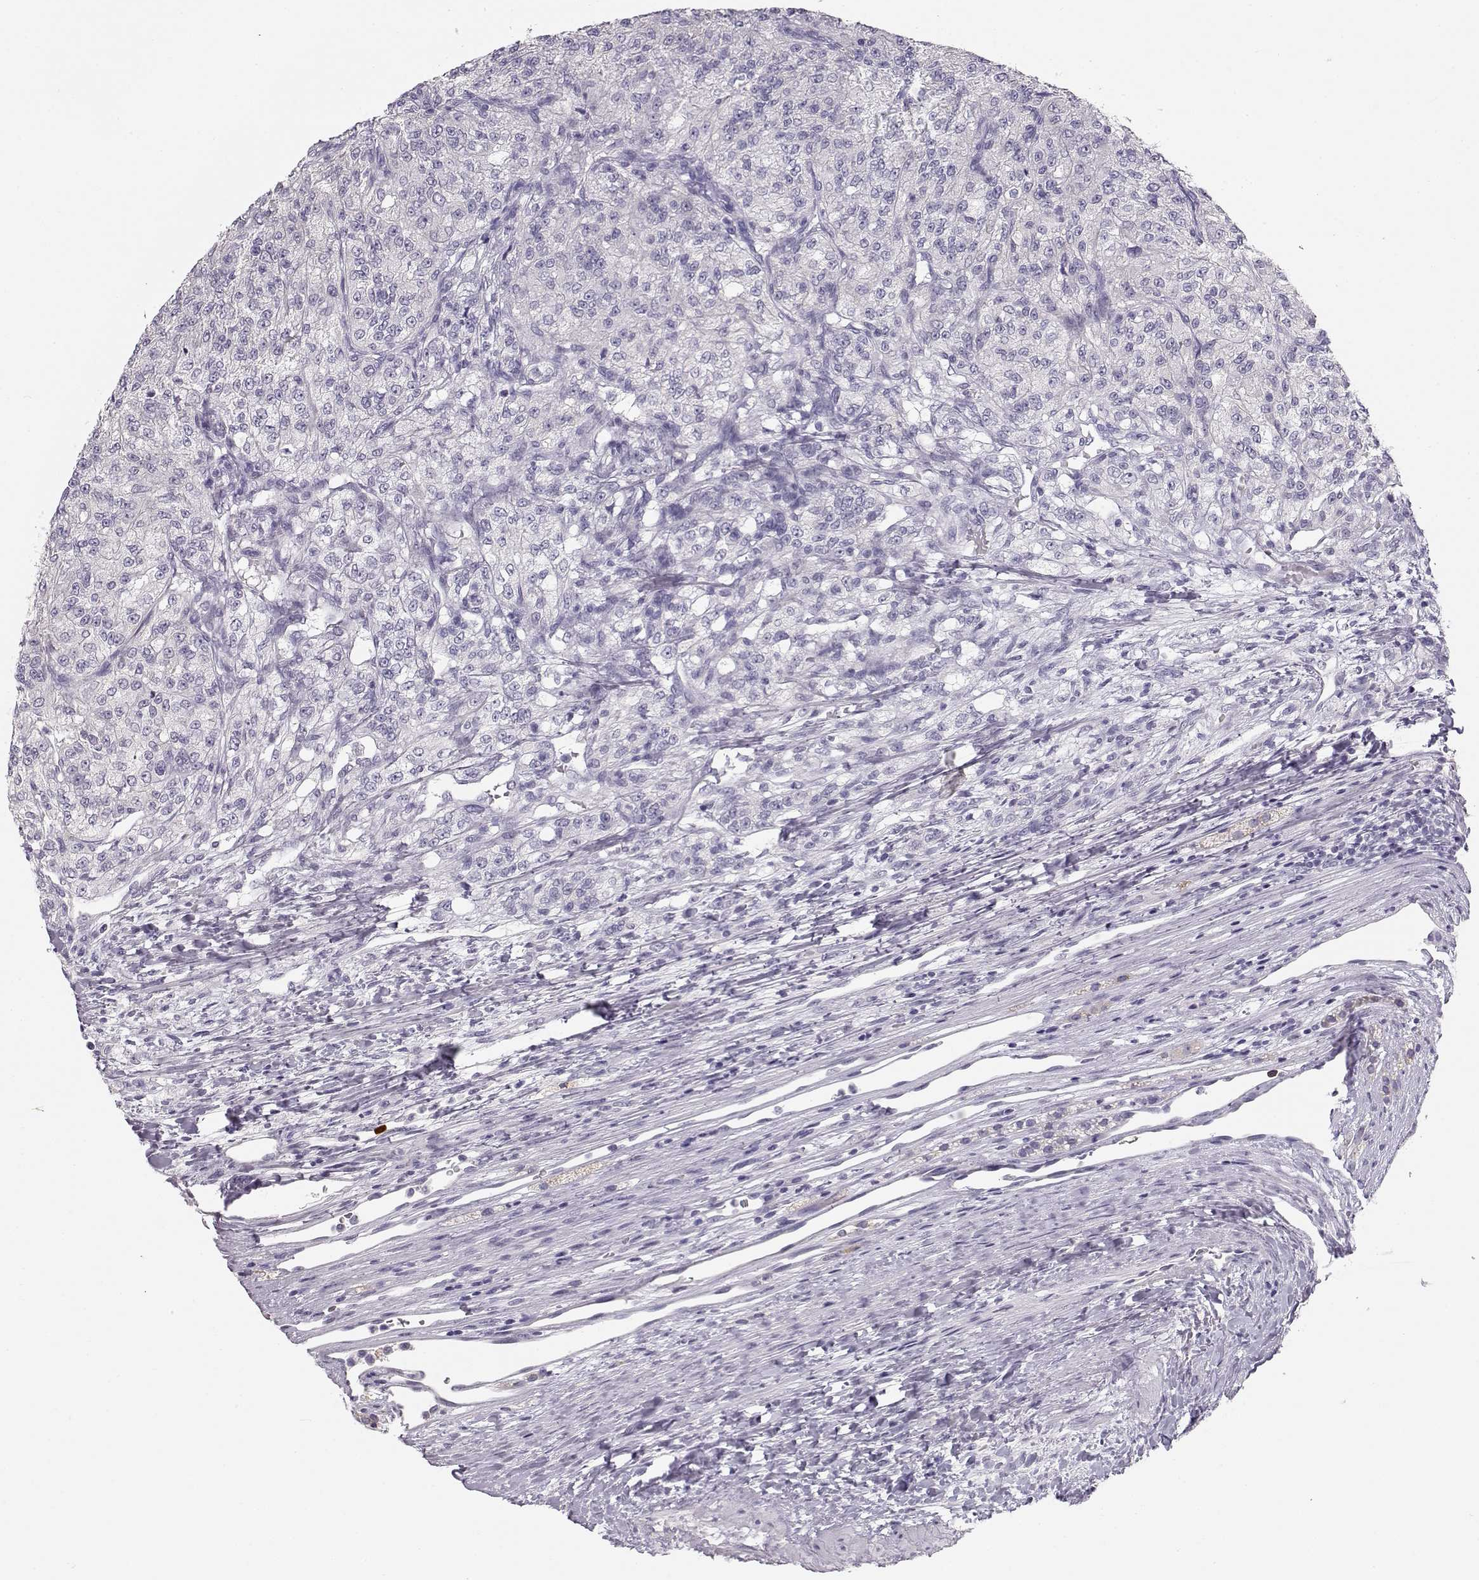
{"staining": {"intensity": "negative", "quantity": "none", "location": "none"}, "tissue": "renal cancer", "cell_type": "Tumor cells", "image_type": "cancer", "snomed": [{"axis": "morphology", "description": "Adenocarcinoma, NOS"}, {"axis": "topography", "description": "Kidney"}], "caption": "This histopathology image is of renal cancer stained with immunohistochemistry to label a protein in brown with the nuclei are counter-stained blue. There is no expression in tumor cells.", "gene": "NUTM1", "patient": {"sex": "female", "age": 63}}